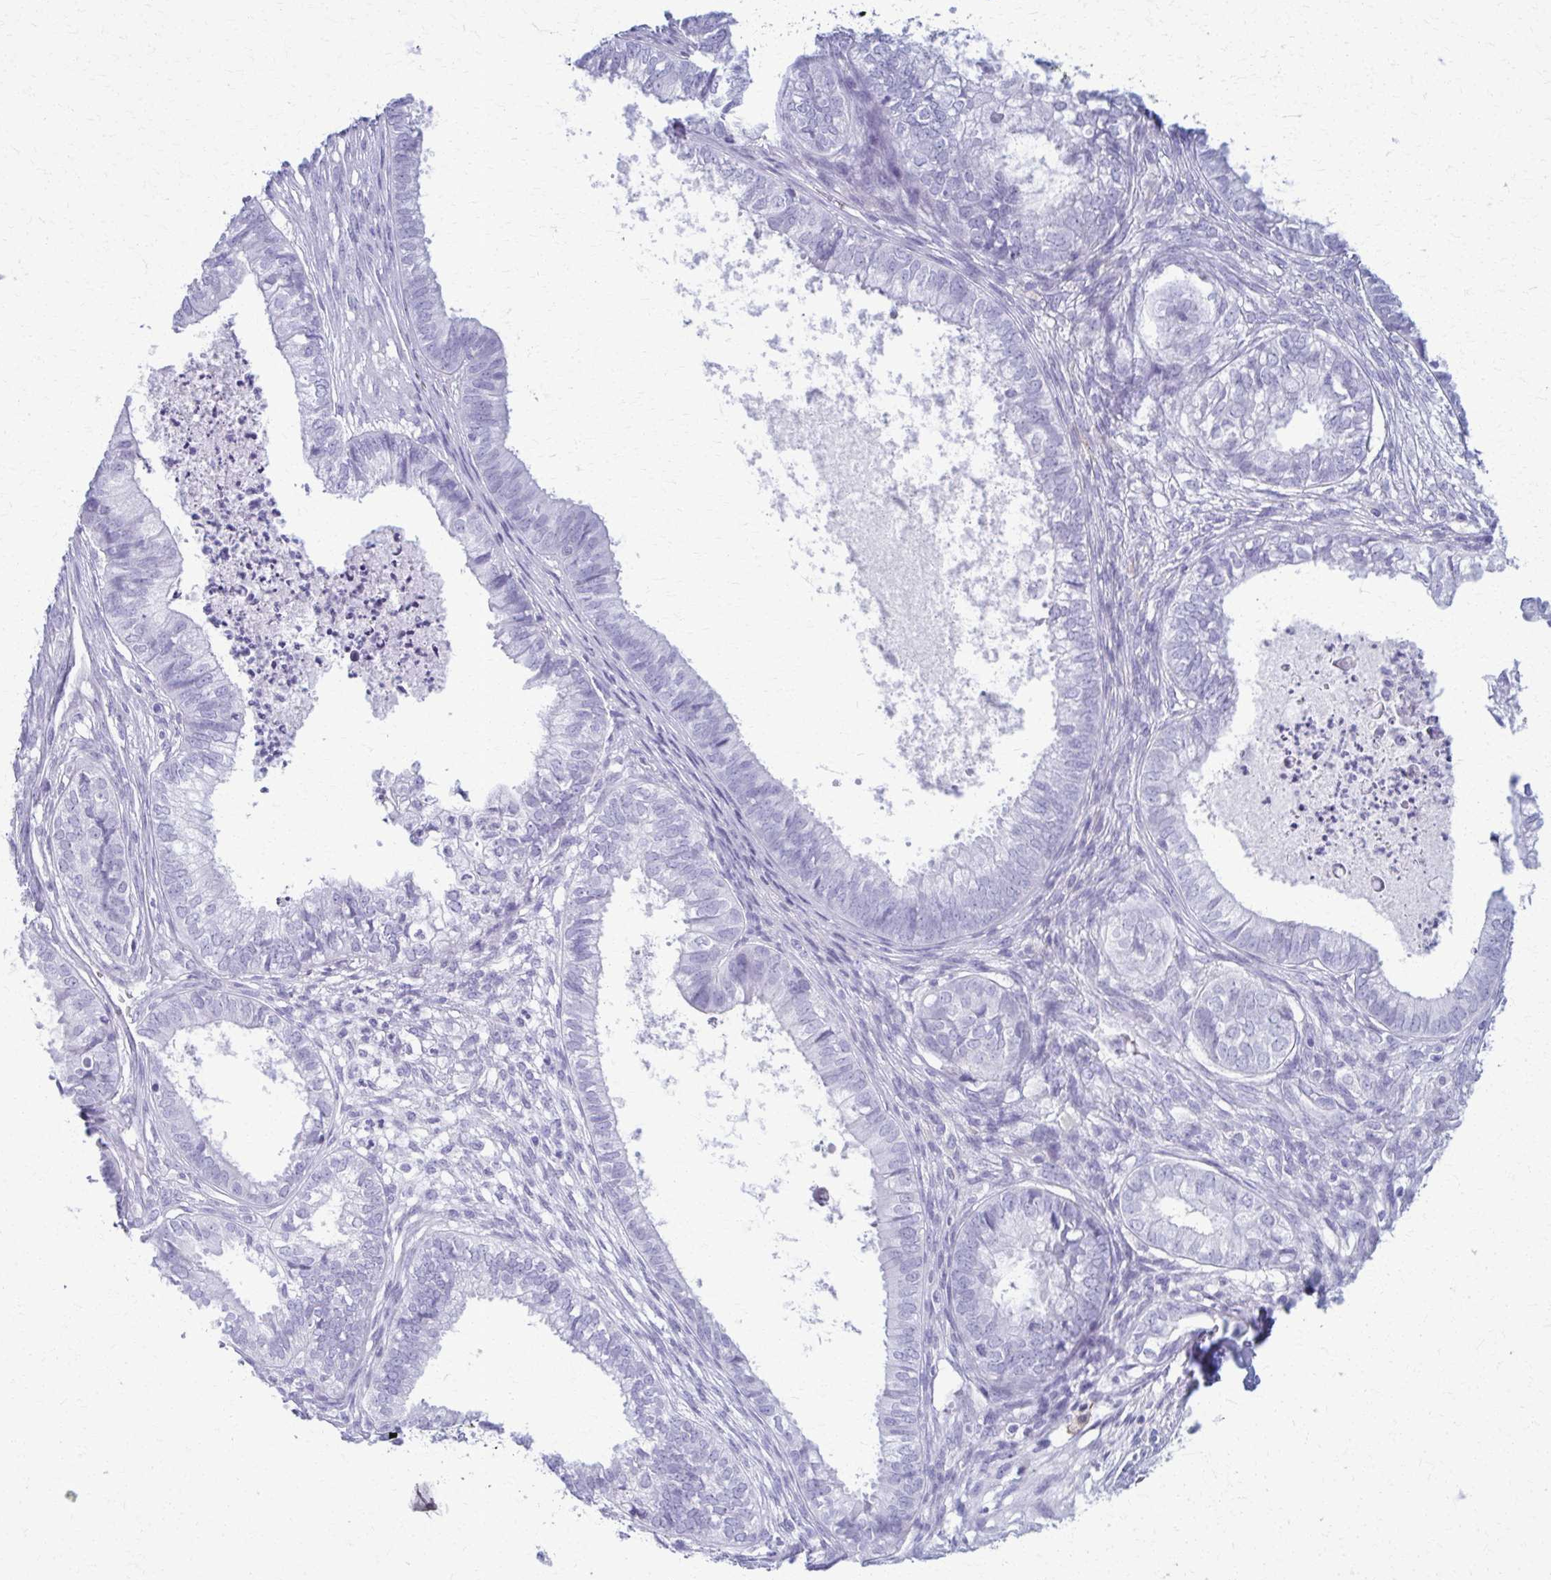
{"staining": {"intensity": "negative", "quantity": "none", "location": "none"}, "tissue": "ovarian cancer", "cell_type": "Tumor cells", "image_type": "cancer", "snomed": [{"axis": "morphology", "description": "Carcinoma, endometroid"}, {"axis": "topography", "description": "Ovary"}], "caption": "The immunohistochemistry (IHC) photomicrograph has no significant staining in tumor cells of ovarian cancer (endometroid carcinoma) tissue.", "gene": "ACSM2B", "patient": {"sex": "female", "age": 64}}